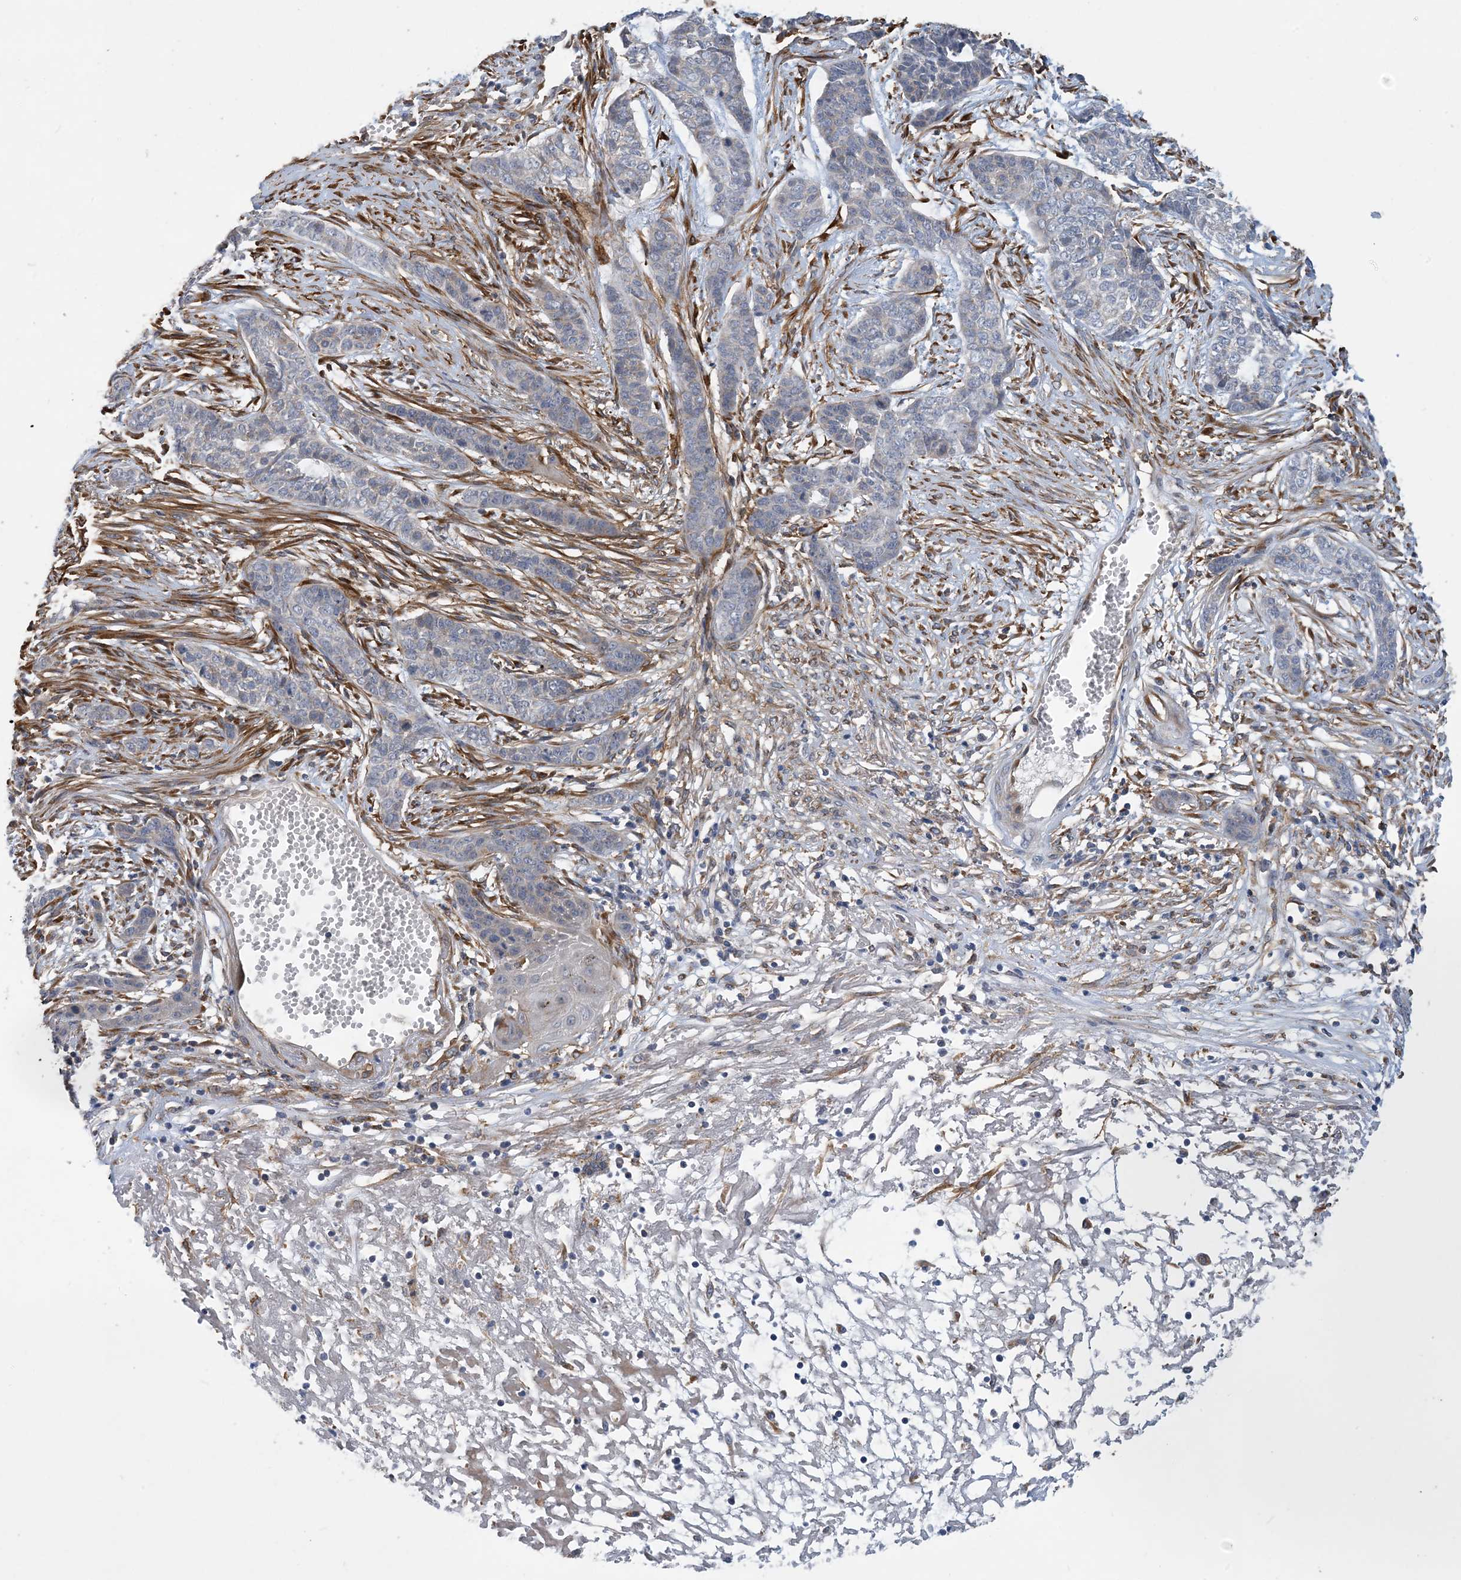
{"staining": {"intensity": "negative", "quantity": "none", "location": "none"}, "tissue": "skin cancer", "cell_type": "Tumor cells", "image_type": "cancer", "snomed": [{"axis": "morphology", "description": "Basal cell carcinoma"}, {"axis": "topography", "description": "Skin"}], "caption": "A photomicrograph of human basal cell carcinoma (skin) is negative for staining in tumor cells.", "gene": "EIF2A", "patient": {"sex": "female", "age": 64}}